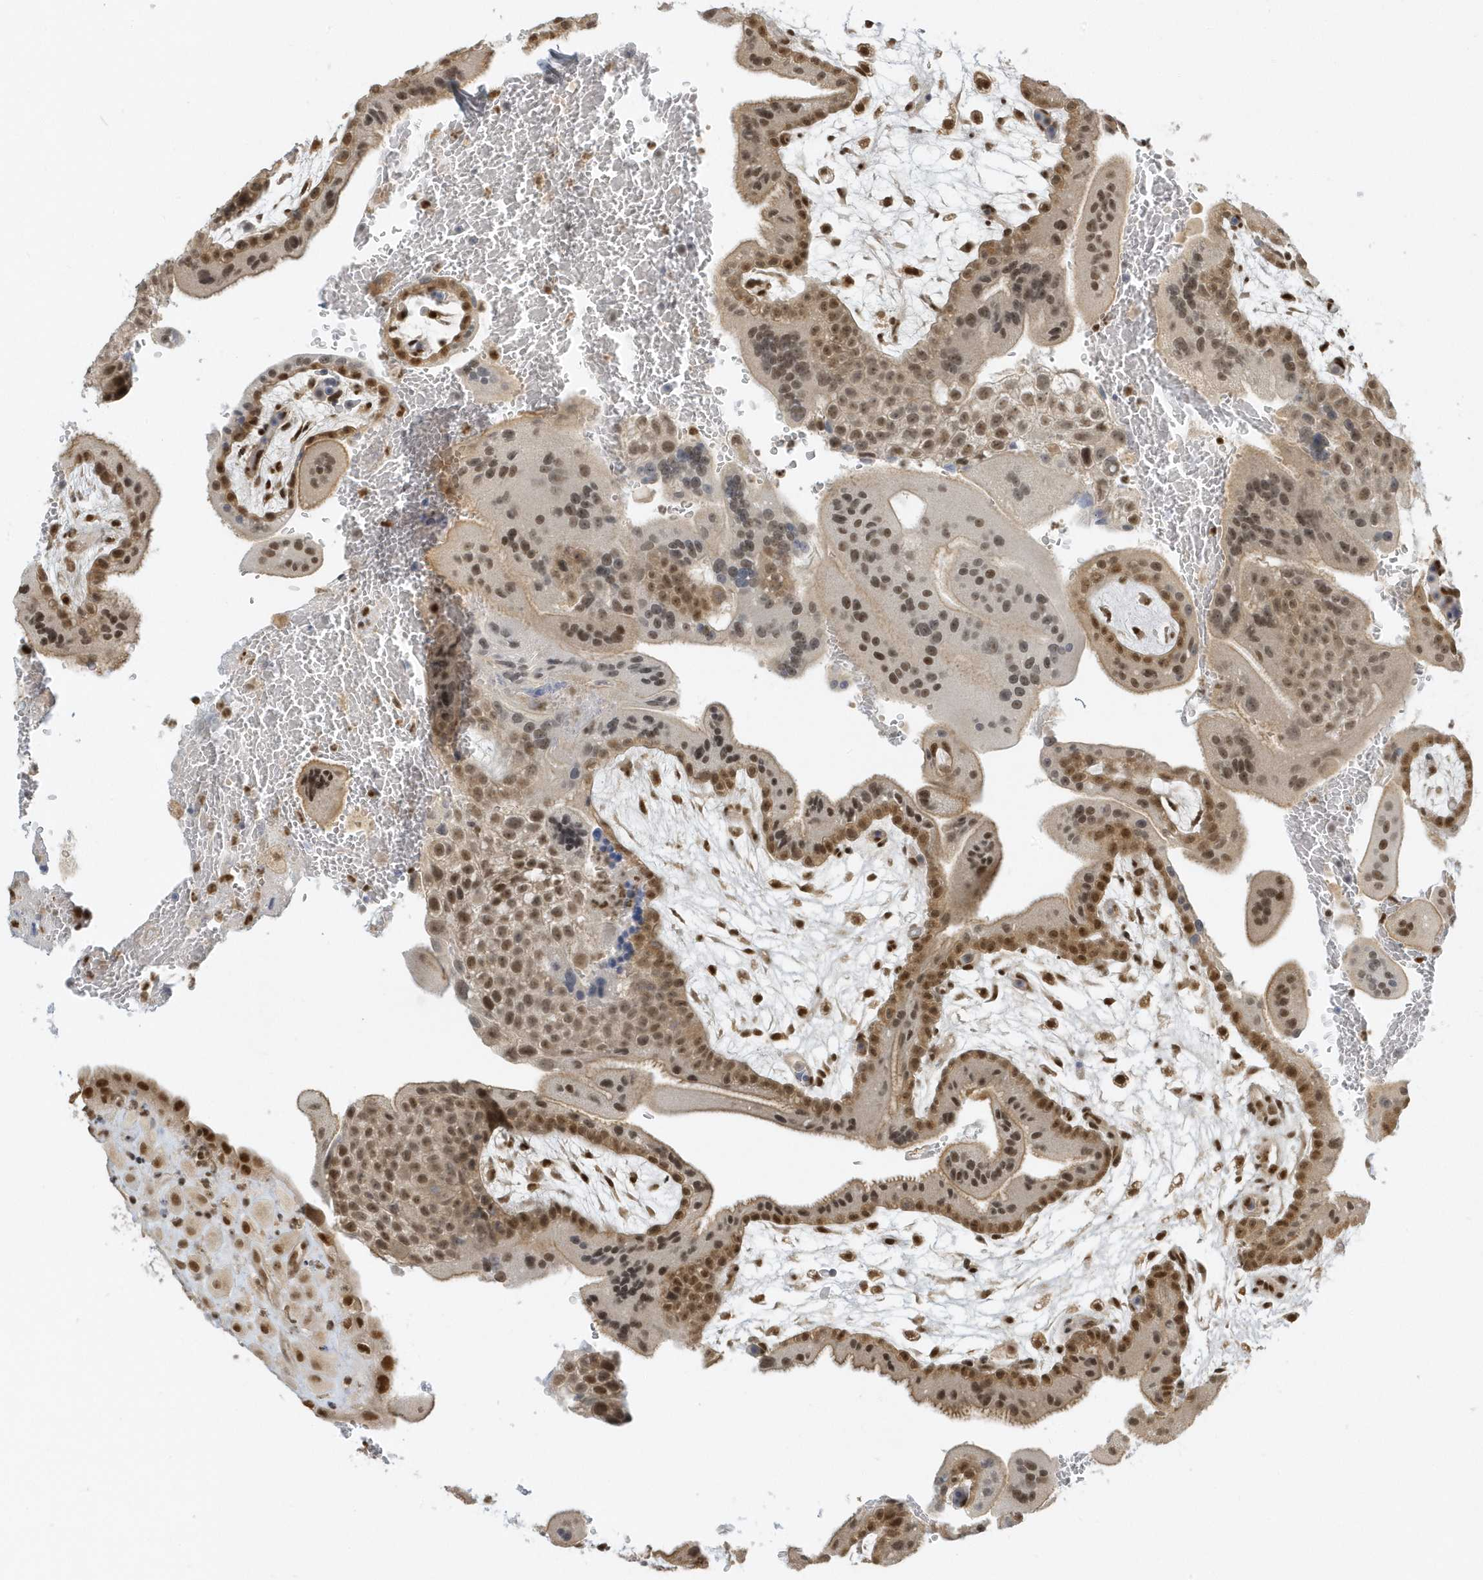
{"staining": {"intensity": "moderate", "quantity": ">75%", "location": "cytoplasmic/membranous,nuclear"}, "tissue": "placenta", "cell_type": "Decidual cells", "image_type": "normal", "snomed": [{"axis": "morphology", "description": "Normal tissue, NOS"}, {"axis": "topography", "description": "Placenta"}], "caption": "A medium amount of moderate cytoplasmic/membranous,nuclear expression is appreciated in approximately >75% of decidual cells in unremarkable placenta. The staining is performed using DAB brown chromogen to label protein expression. The nuclei are counter-stained blue using hematoxylin.", "gene": "ZNF740", "patient": {"sex": "female", "age": 35}}